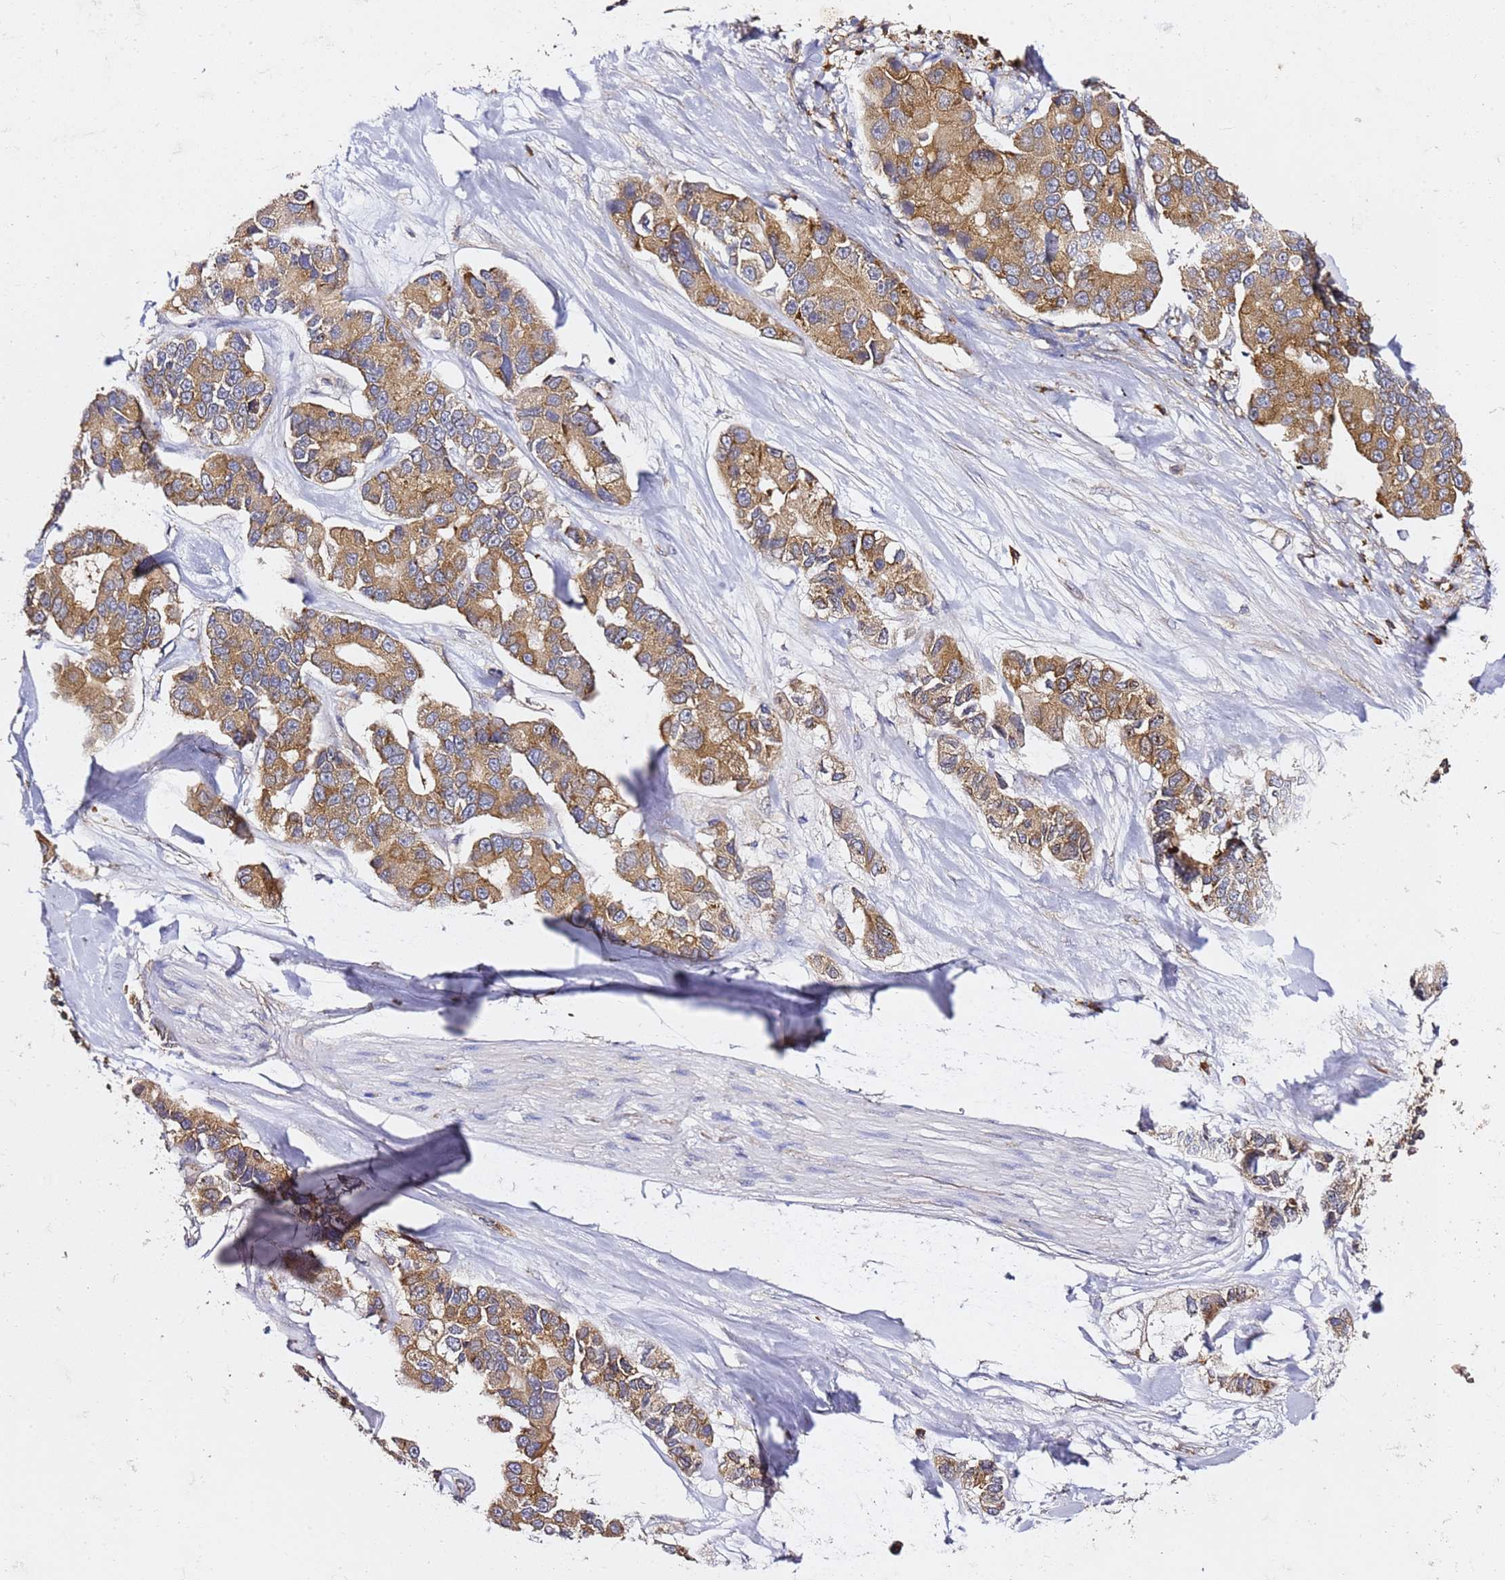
{"staining": {"intensity": "moderate", "quantity": ">75%", "location": "cytoplasmic/membranous"}, "tissue": "lung cancer", "cell_type": "Tumor cells", "image_type": "cancer", "snomed": [{"axis": "morphology", "description": "Adenocarcinoma, NOS"}, {"axis": "topography", "description": "Lung"}], "caption": "High-power microscopy captured an immunohistochemistry histopathology image of lung adenocarcinoma, revealing moderate cytoplasmic/membranous expression in approximately >75% of tumor cells.", "gene": "TPST1", "patient": {"sex": "female", "age": 54}}